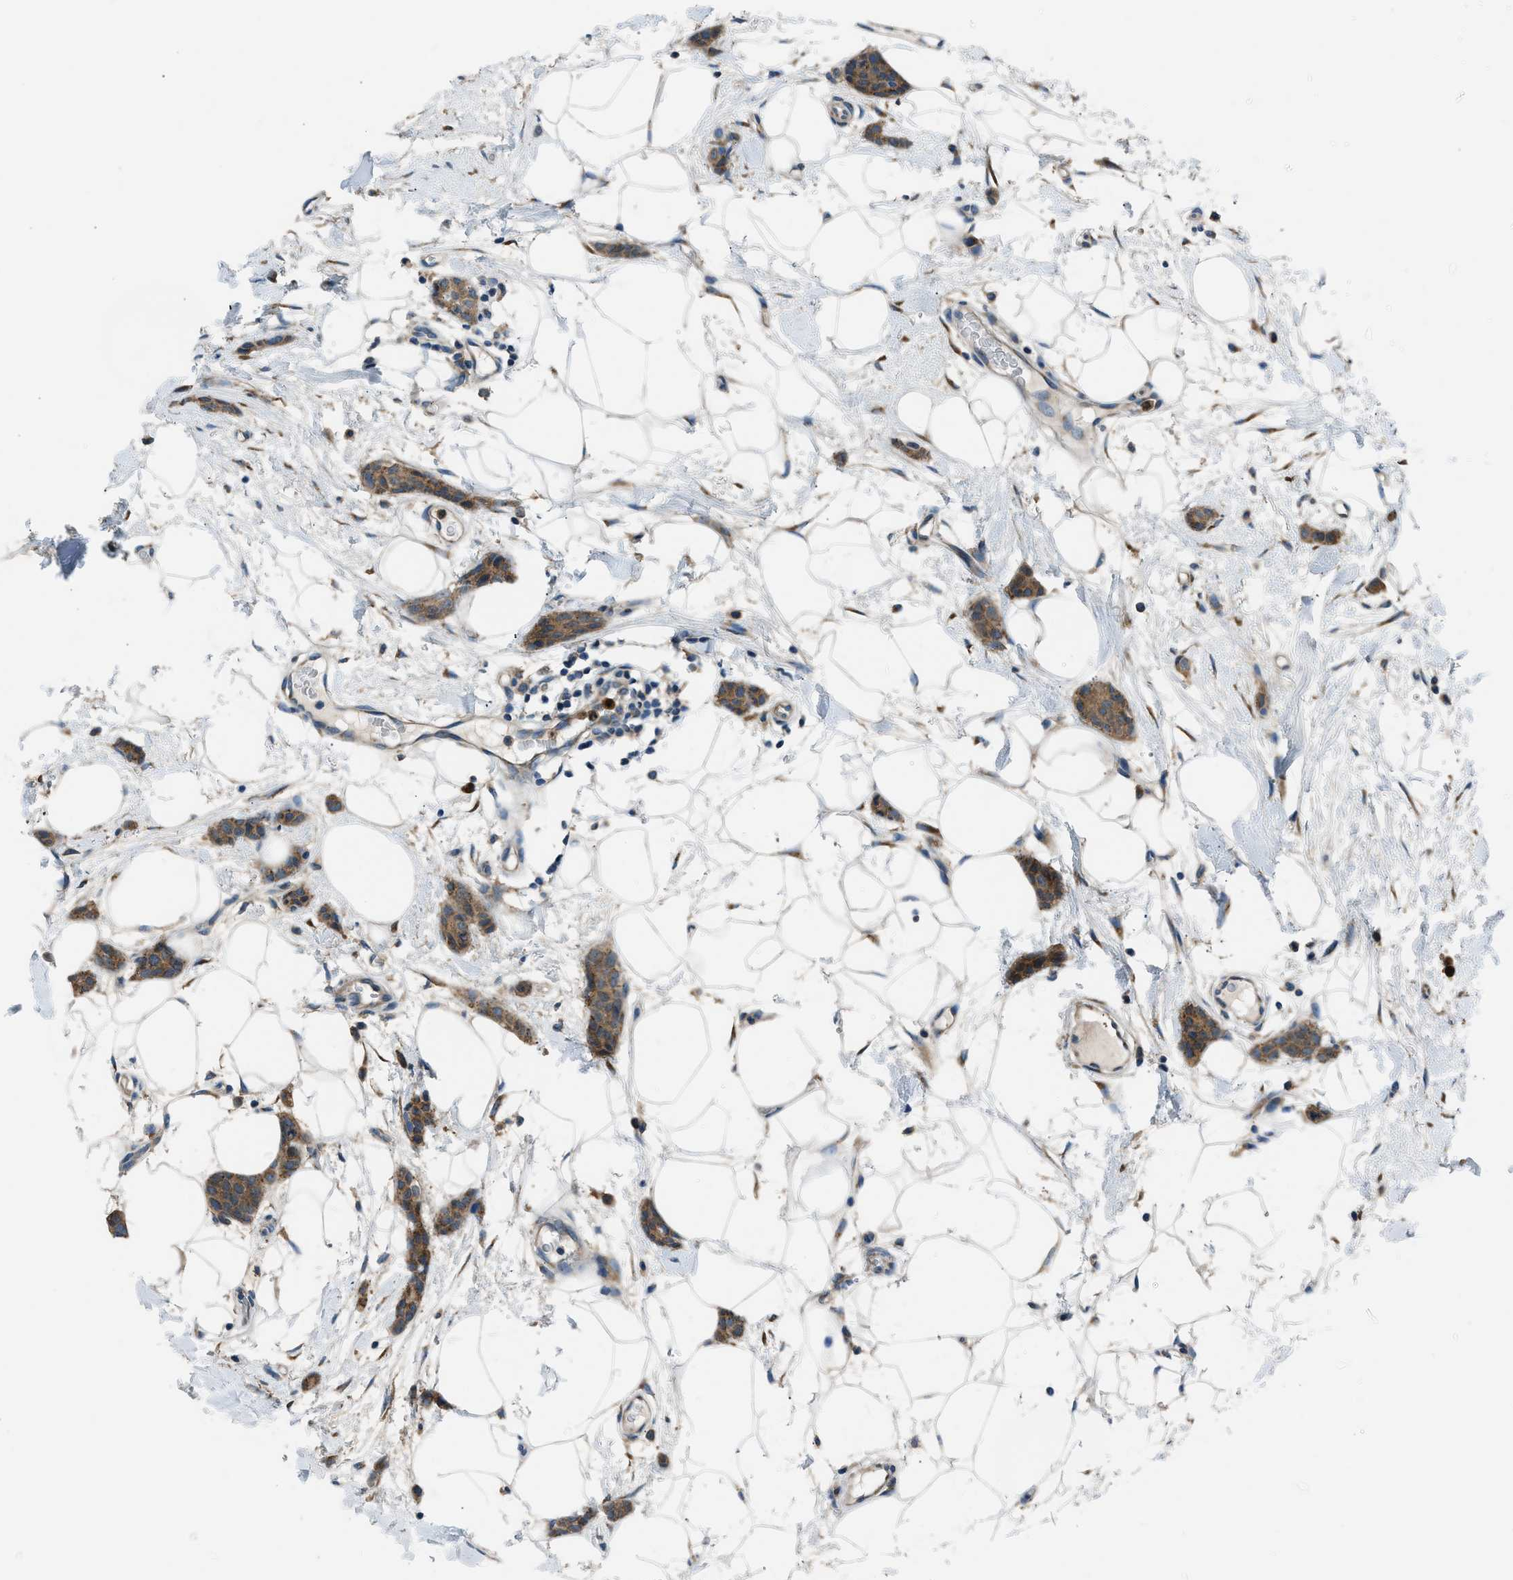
{"staining": {"intensity": "moderate", "quantity": ">75%", "location": "cytoplasmic/membranous"}, "tissue": "breast cancer", "cell_type": "Tumor cells", "image_type": "cancer", "snomed": [{"axis": "morphology", "description": "Lobular carcinoma"}, {"axis": "topography", "description": "Skin"}, {"axis": "topography", "description": "Breast"}], "caption": "Protein staining by IHC reveals moderate cytoplasmic/membranous positivity in approximately >75% of tumor cells in breast cancer. Immunohistochemistry stains the protein of interest in brown and the nuclei are stained blue.", "gene": "EDARADD", "patient": {"sex": "female", "age": 46}}